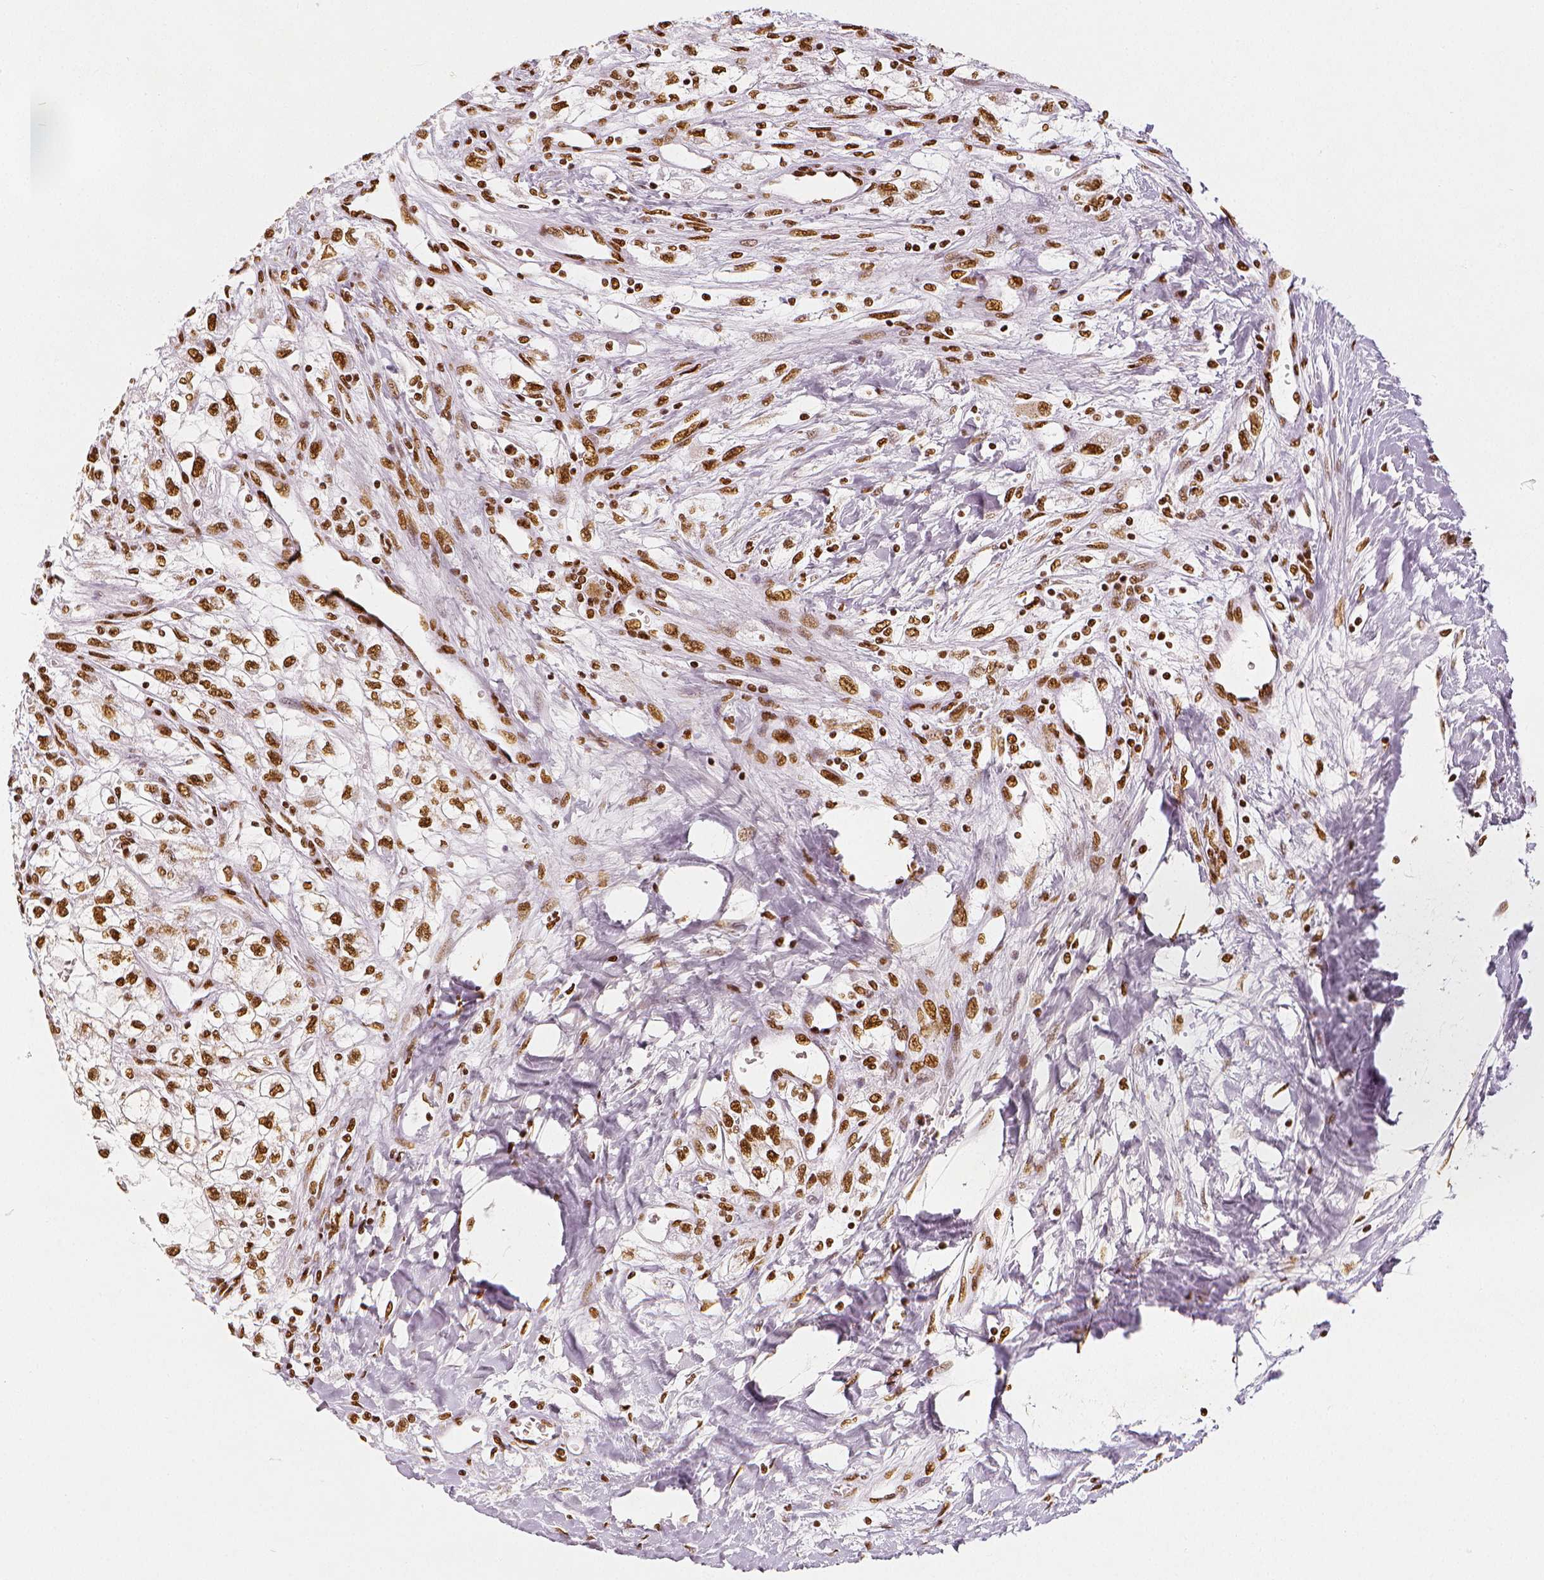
{"staining": {"intensity": "strong", "quantity": ">75%", "location": "nuclear"}, "tissue": "renal cancer", "cell_type": "Tumor cells", "image_type": "cancer", "snomed": [{"axis": "morphology", "description": "Adenocarcinoma, NOS"}, {"axis": "topography", "description": "Kidney"}], "caption": "The immunohistochemical stain shows strong nuclear positivity in tumor cells of renal cancer tissue.", "gene": "KDM5B", "patient": {"sex": "male", "age": 59}}